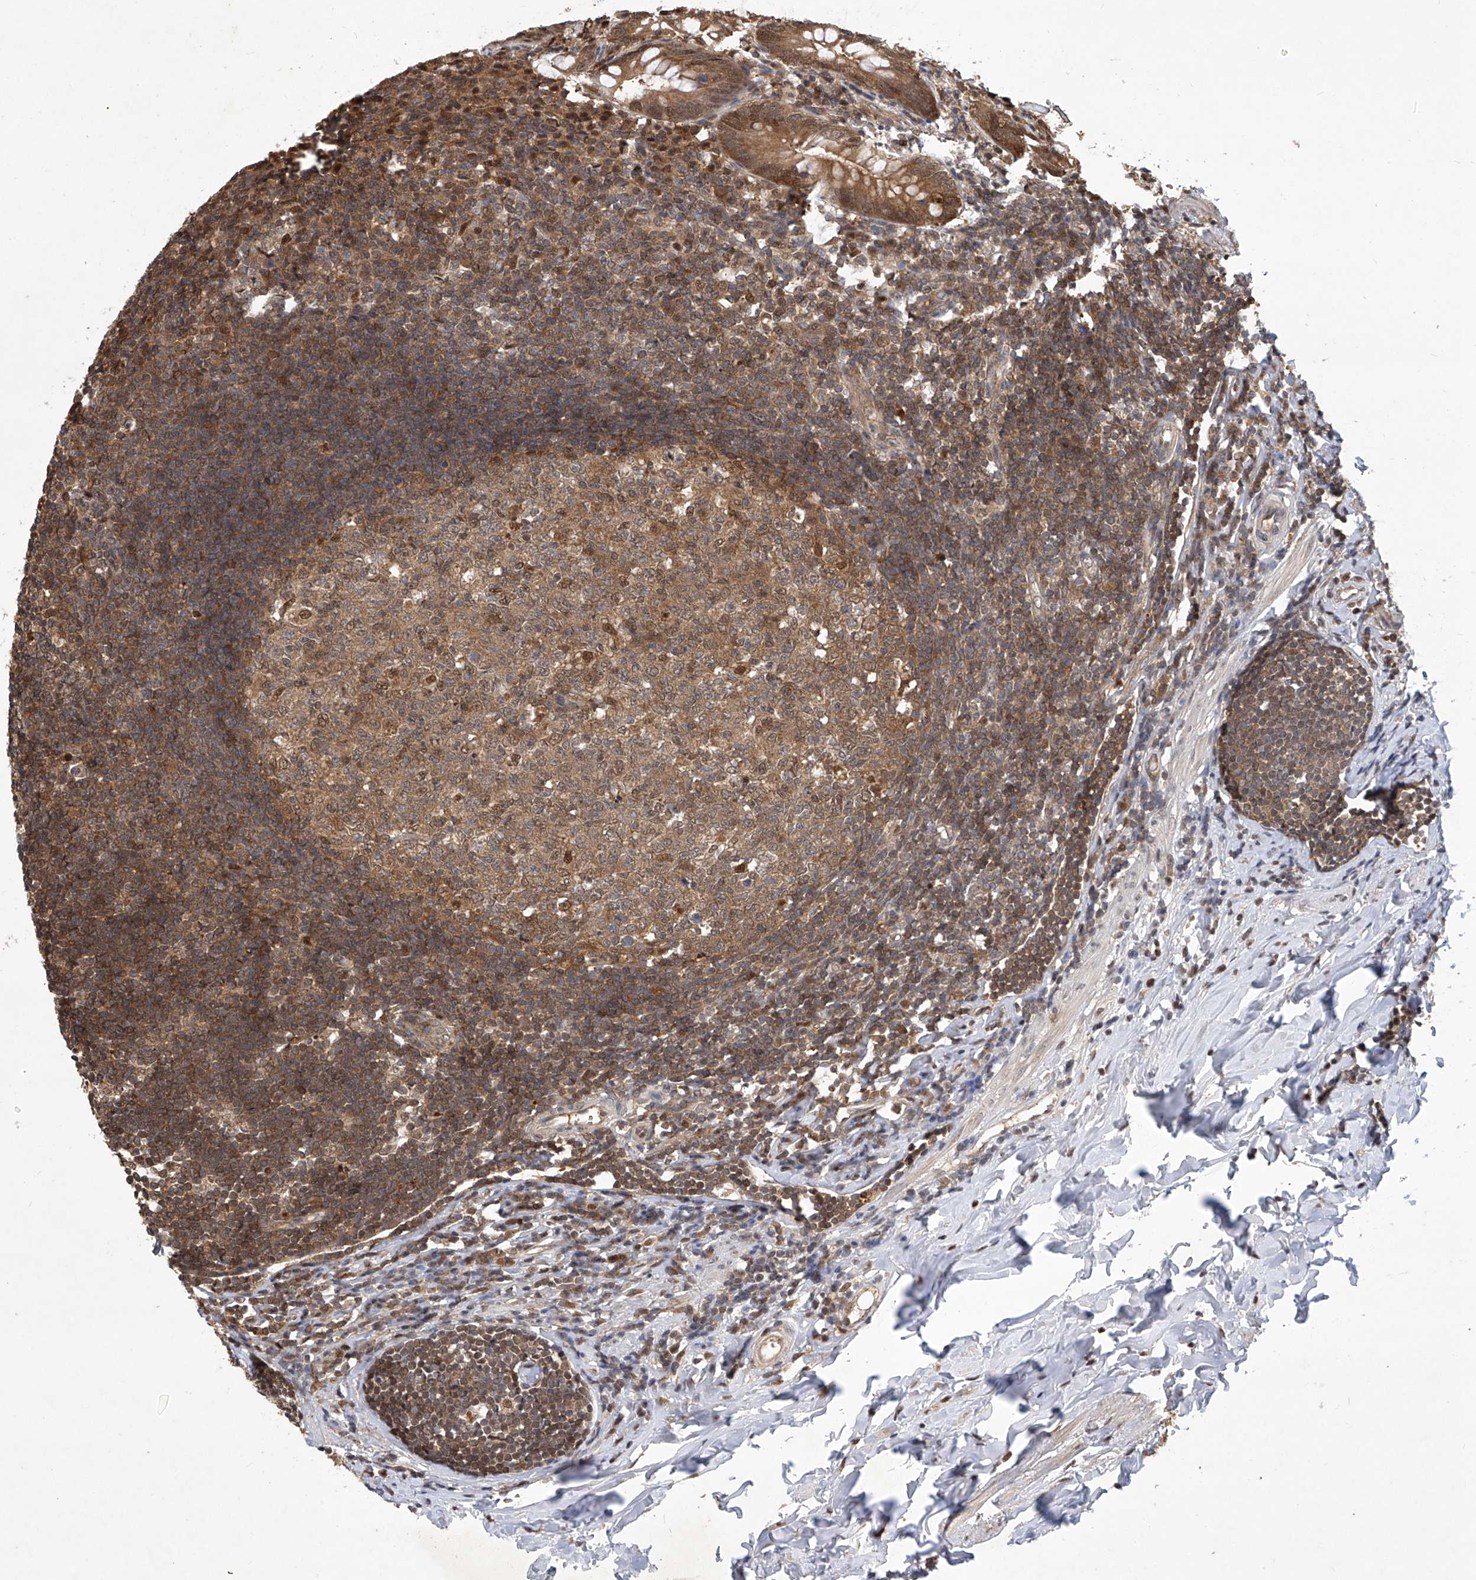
{"staining": {"intensity": "strong", "quantity": ">75%", "location": "cytoplasmic/membranous,nuclear"}, "tissue": "appendix", "cell_type": "Glandular cells", "image_type": "normal", "snomed": [{"axis": "morphology", "description": "Normal tissue, NOS"}, {"axis": "topography", "description": "Appendix"}], "caption": "Protein staining shows strong cytoplasmic/membranous,nuclear positivity in approximately >75% of glandular cells in benign appendix.", "gene": "PSMB1", "patient": {"sex": "female", "age": 54}}